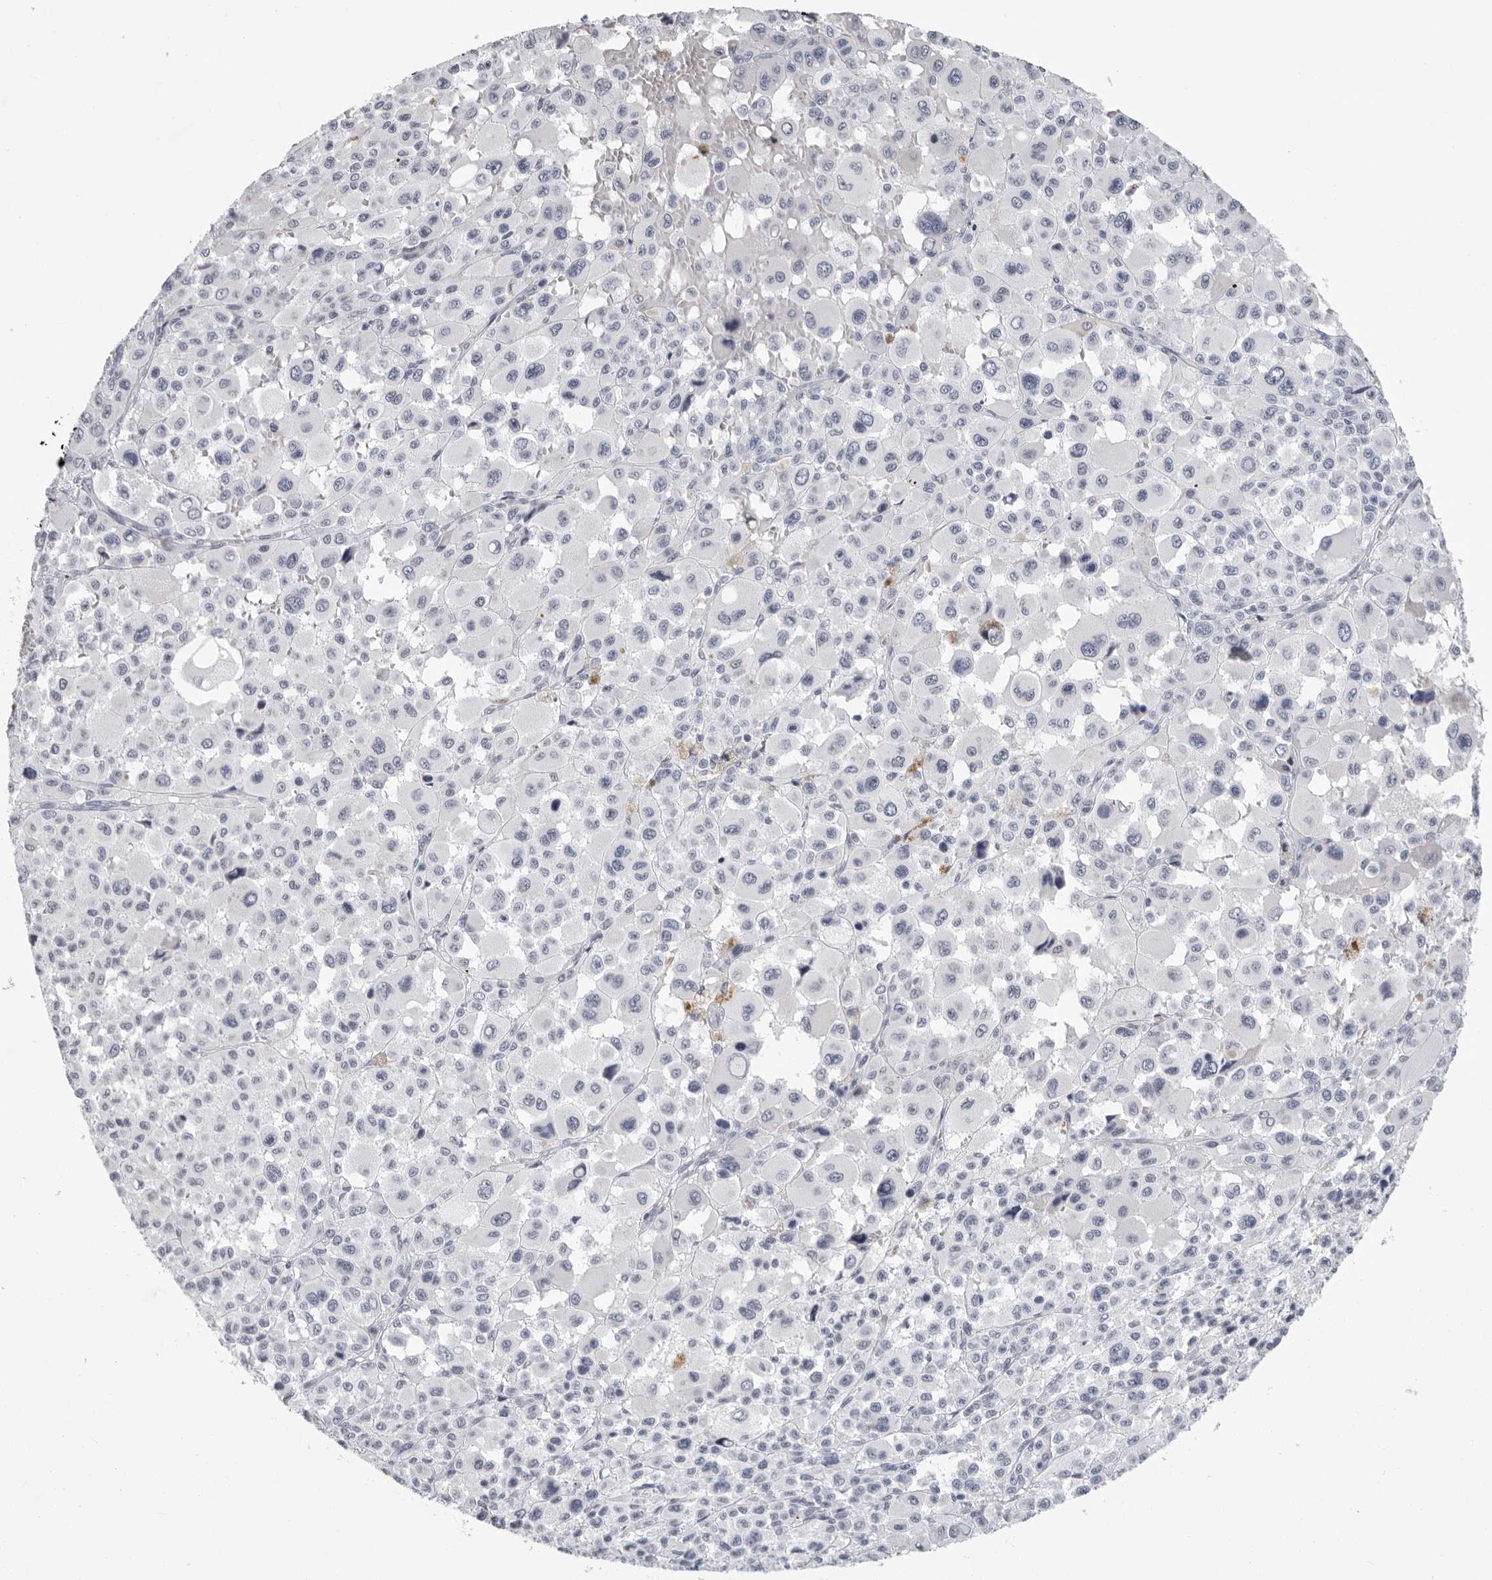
{"staining": {"intensity": "negative", "quantity": "none", "location": "none"}, "tissue": "melanoma", "cell_type": "Tumor cells", "image_type": "cancer", "snomed": [{"axis": "morphology", "description": "Malignant melanoma, Metastatic site"}, {"axis": "topography", "description": "Skin"}], "caption": "The photomicrograph reveals no significant expression in tumor cells of melanoma.", "gene": "CCDC28B", "patient": {"sex": "female", "age": 74}}